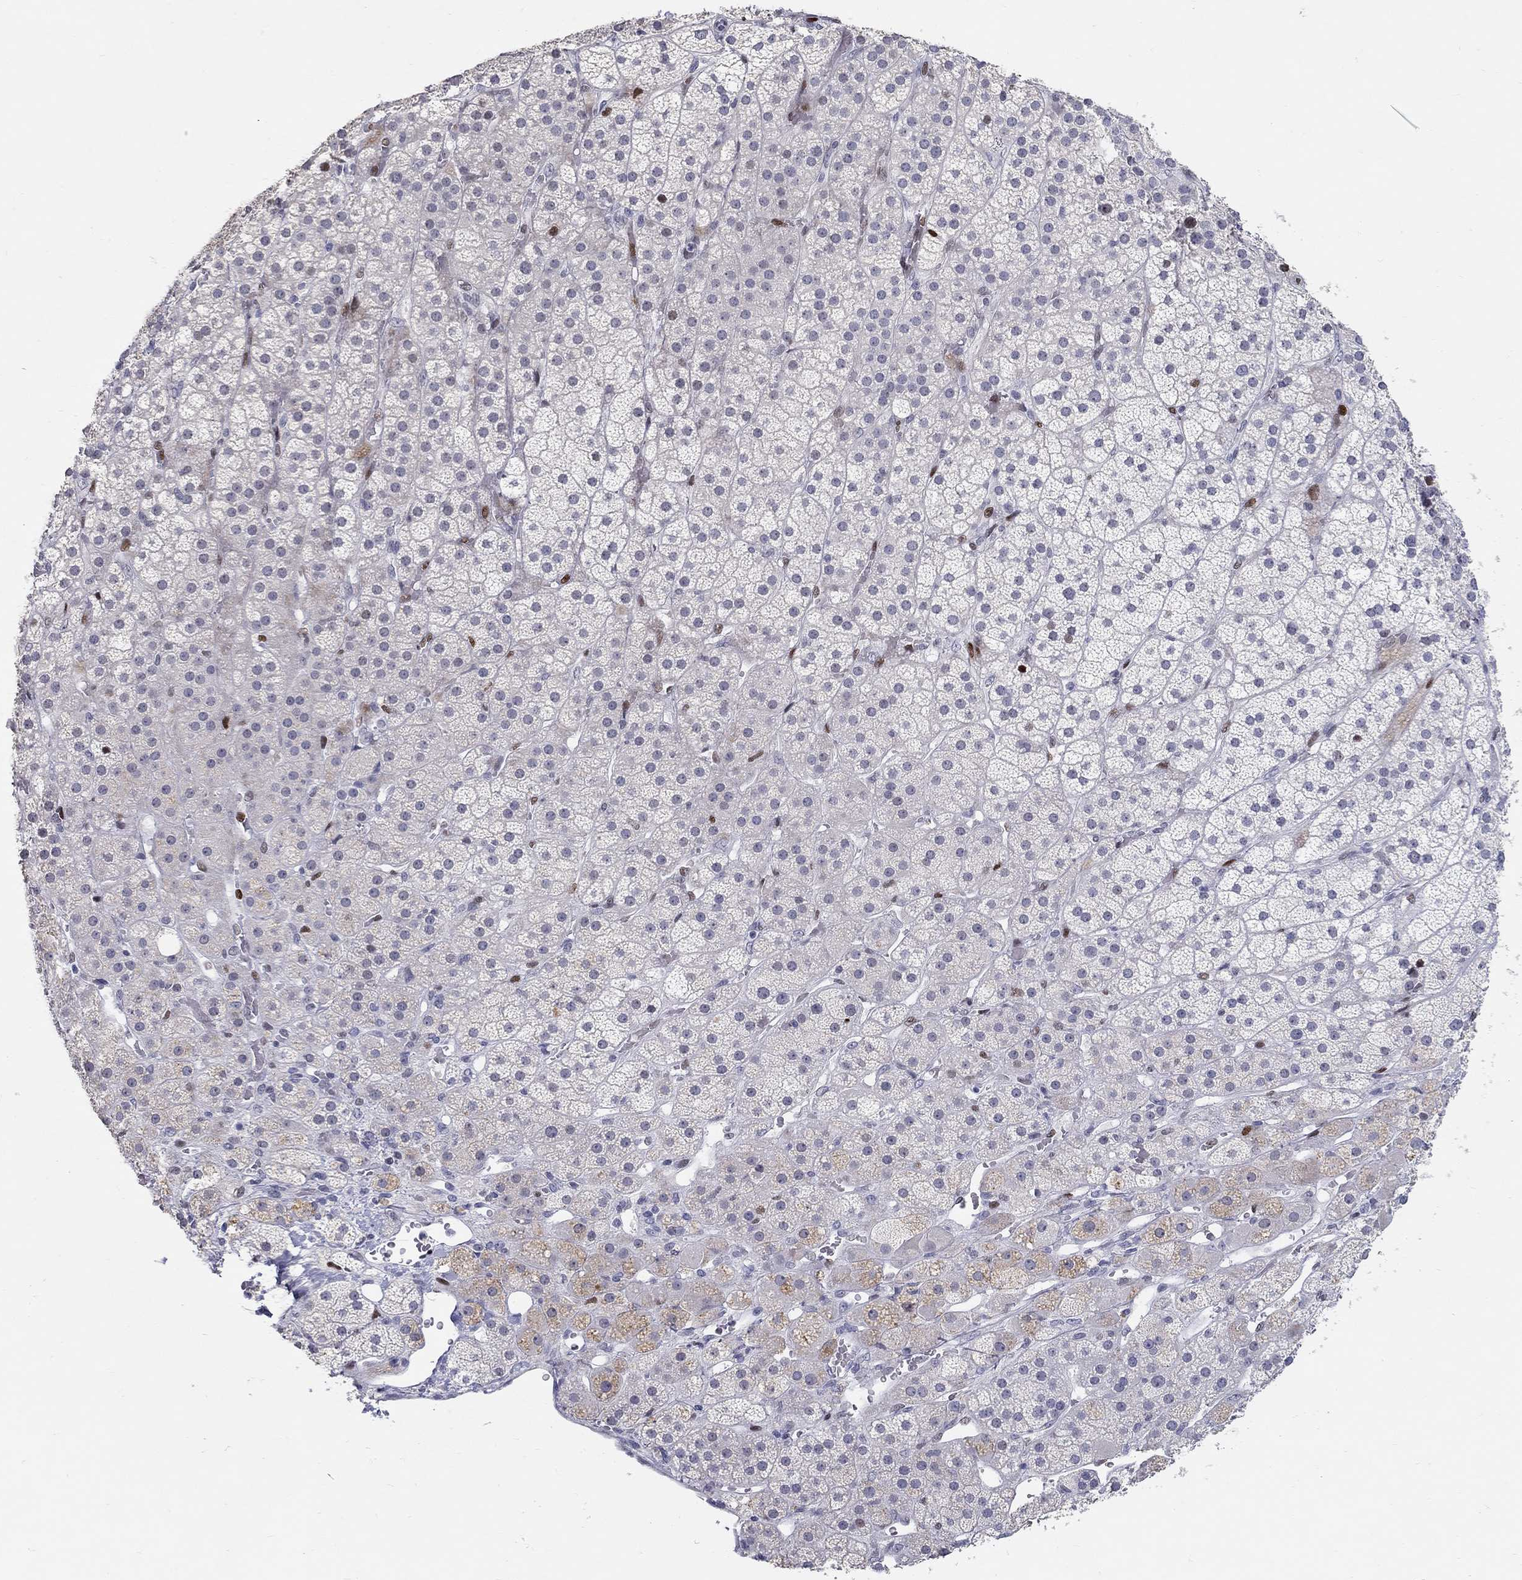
{"staining": {"intensity": "strong", "quantity": "<25%", "location": "nuclear"}, "tissue": "adrenal gland", "cell_type": "Glandular cells", "image_type": "normal", "snomed": [{"axis": "morphology", "description": "Normal tissue, NOS"}, {"axis": "topography", "description": "Adrenal gland"}], "caption": "IHC photomicrograph of unremarkable adrenal gland: adrenal gland stained using immunohistochemistry shows medium levels of strong protein expression localized specifically in the nuclear of glandular cells, appearing as a nuclear brown color.", "gene": "RAPGEF5", "patient": {"sex": "male", "age": 57}}